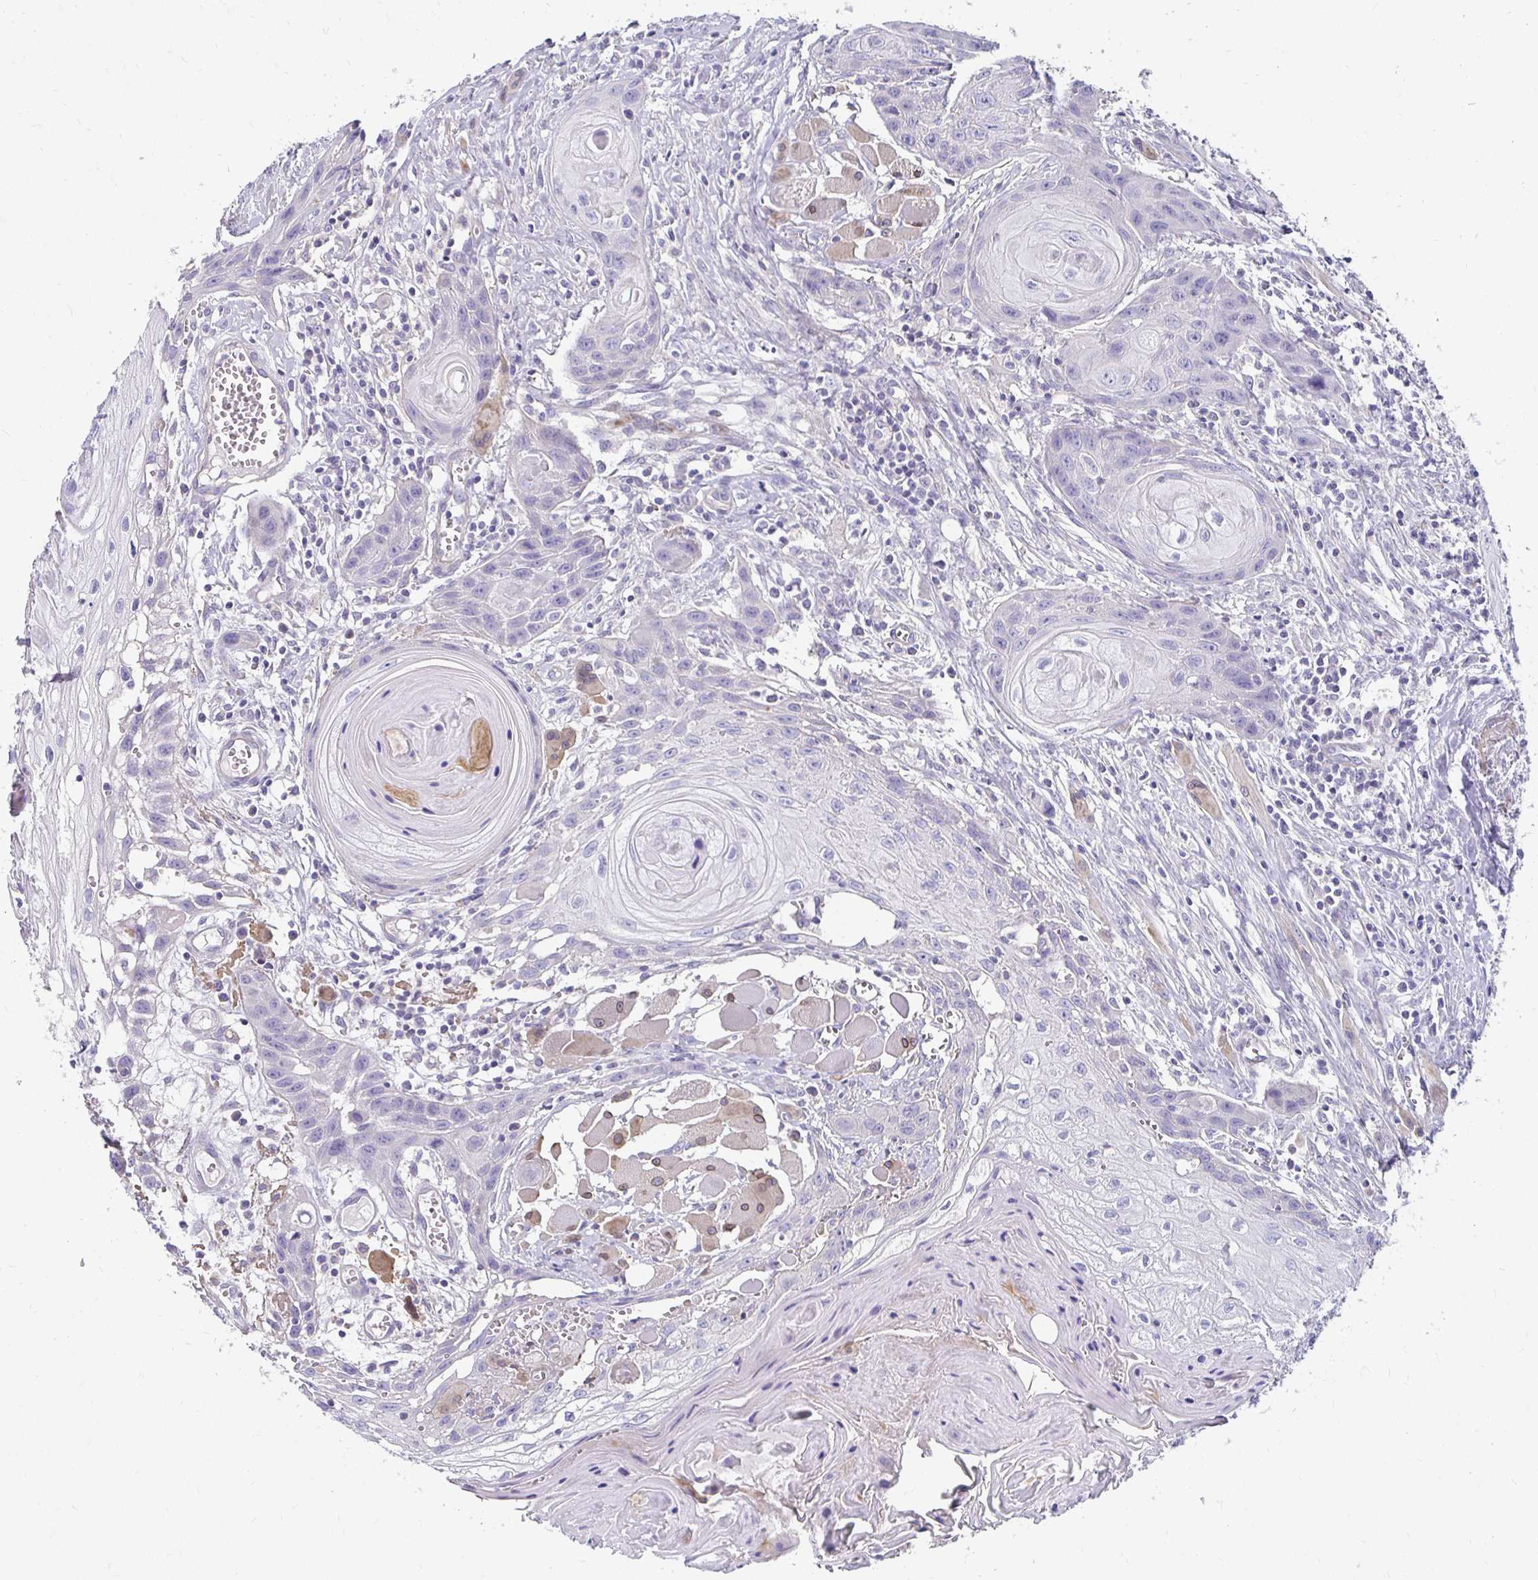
{"staining": {"intensity": "negative", "quantity": "none", "location": "none"}, "tissue": "head and neck cancer", "cell_type": "Tumor cells", "image_type": "cancer", "snomed": [{"axis": "morphology", "description": "Squamous cell carcinoma, NOS"}, {"axis": "topography", "description": "Oral tissue"}, {"axis": "topography", "description": "Head-Neck"}], "caption": "Immunohistochemical staining of squamous cell carcinoma (head and neck) exhibits no significant positivity in tumor cells.", "gene": "AKAP6", "patient": {"sex": "male", "age": 58}}